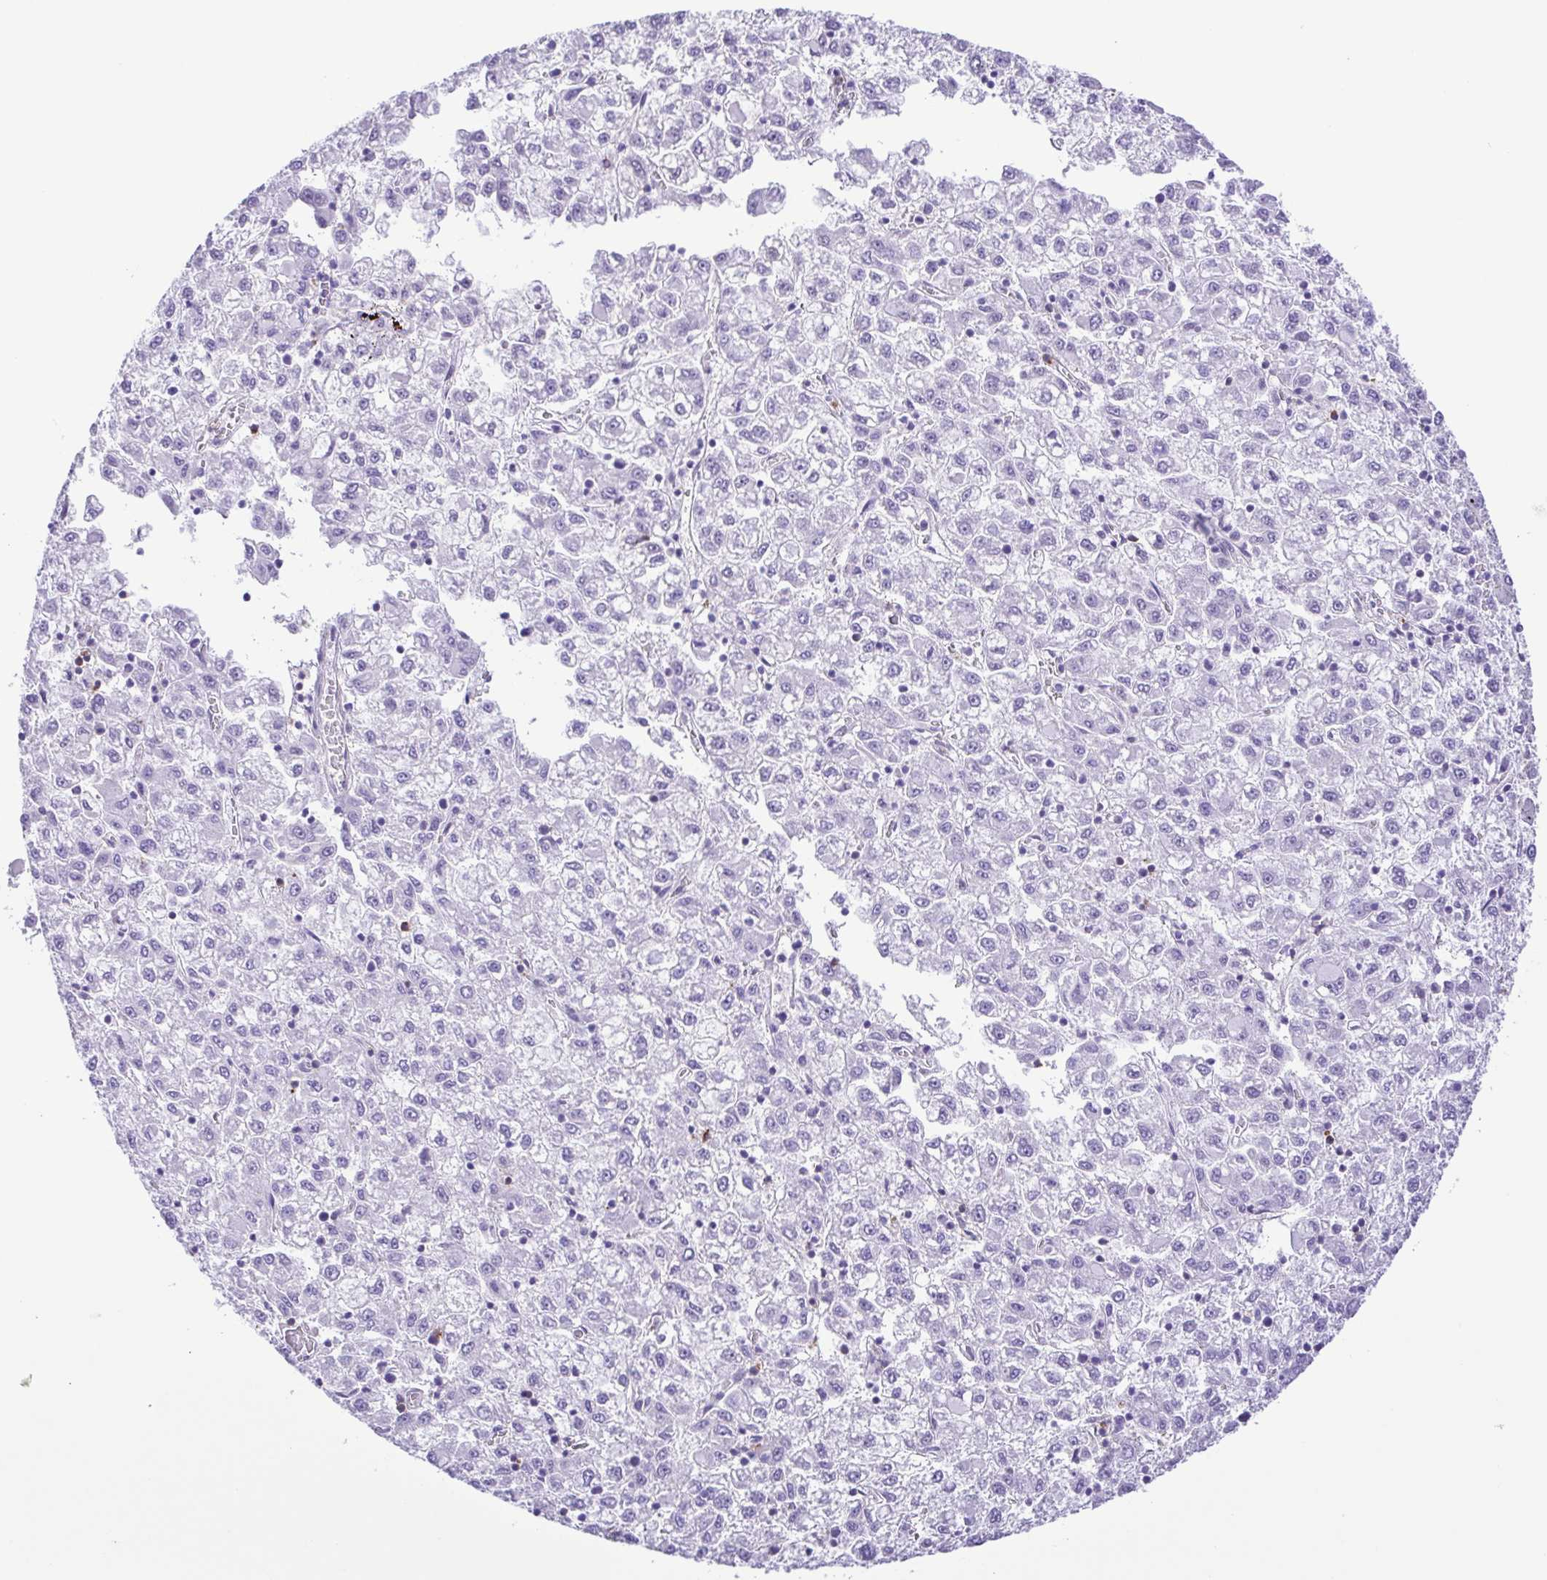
{"staining": {"intensity": "negative", "quantity": "none", "location": "none"}, "tissue": "liver cancer", "cell_type": "Tumor cells", "image_type": "cancer", "snomed": [{"axis": "morphology", "description": "Carcinoma, Hepatocellular, NOS"}, {"axis": "topography", "description": "Liver"}], "caption": "DAB immunohistochemical staining of hepatocellular carcinoma (liver) exhibits no significant positivity in tumor cells.", "gene": "DCLK2", "patient": {"sex": "male", "age": 40}}